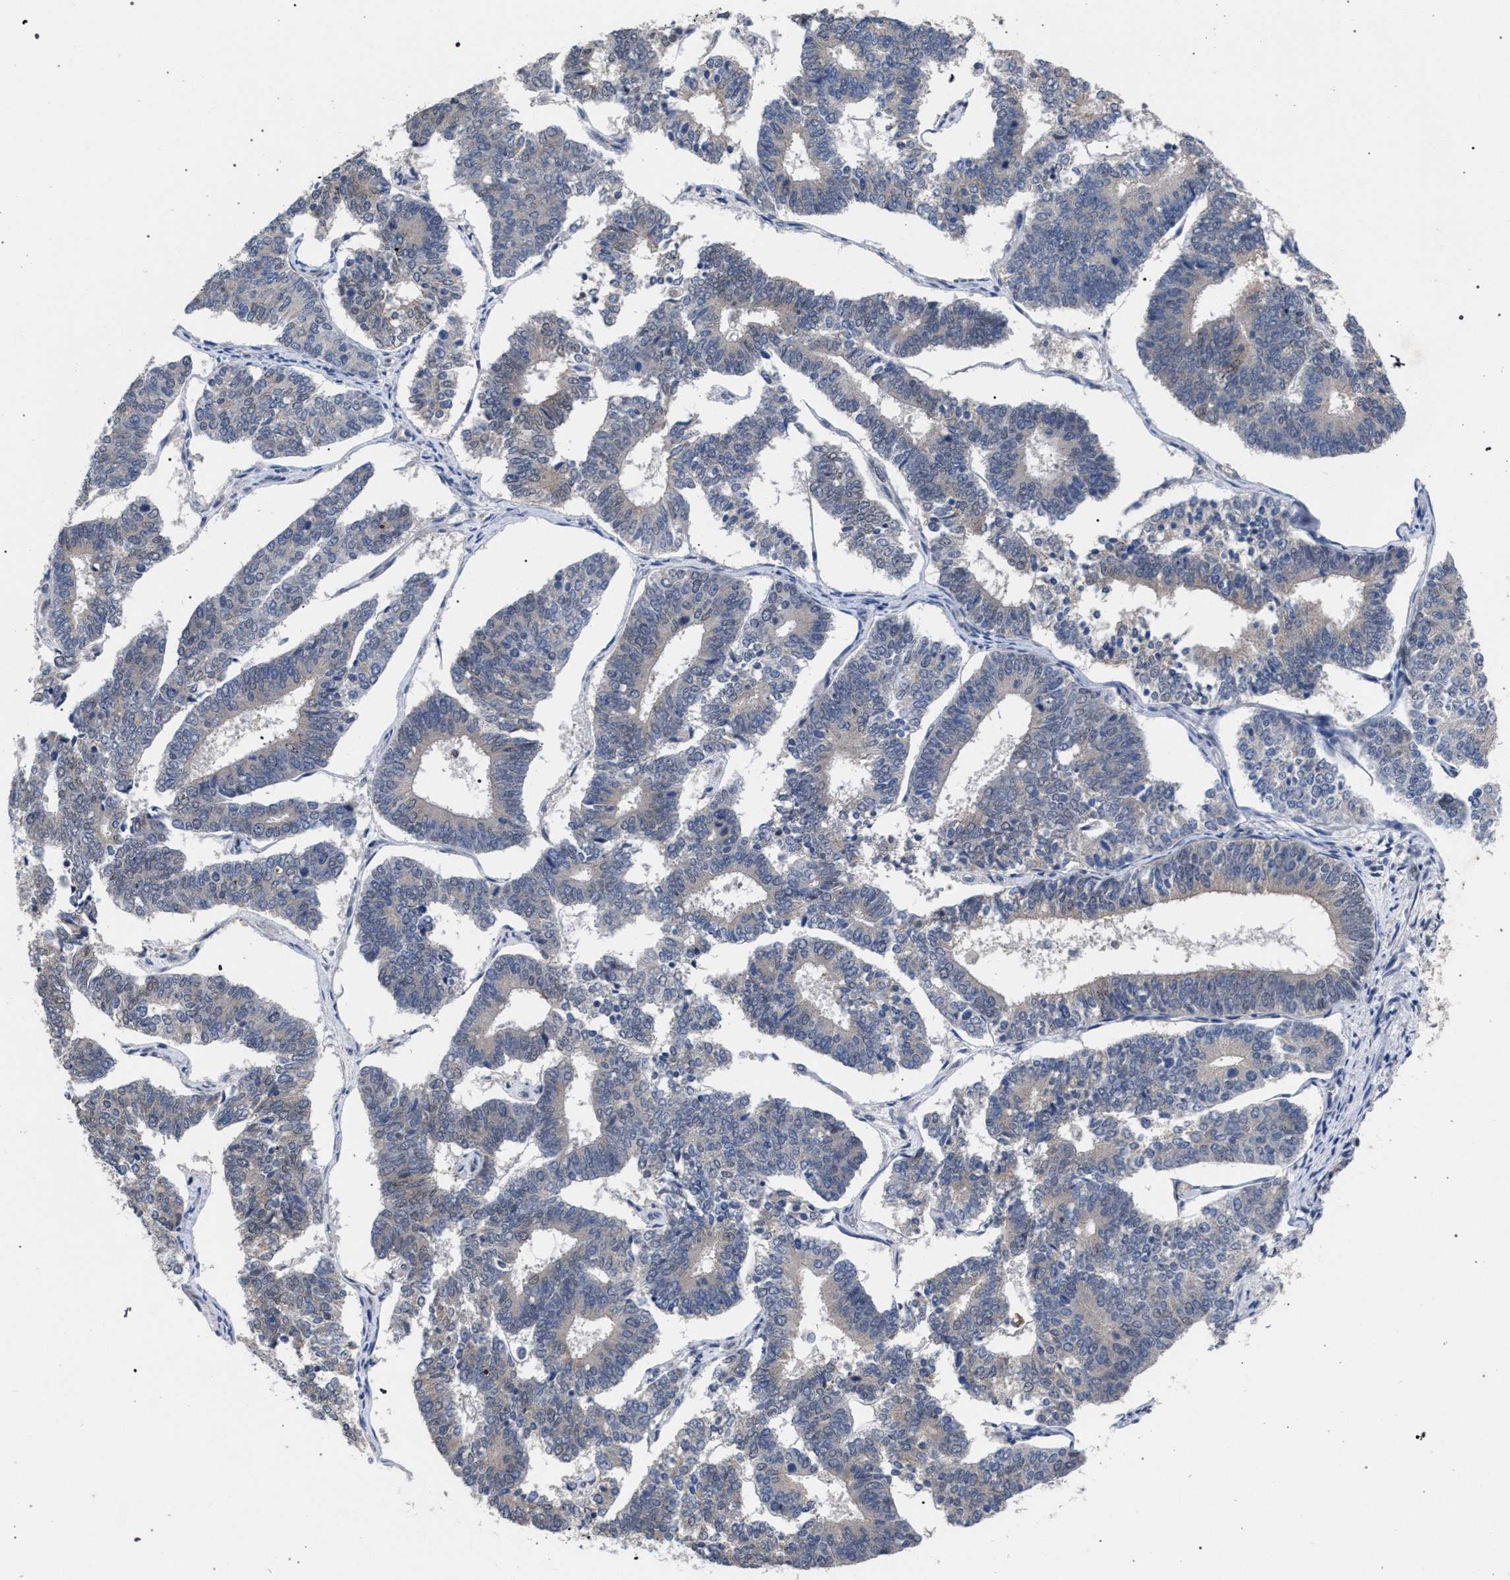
{"staining": {"intensity": "negative", "quantity": "none", "location": "none"}, "tissue": "endometrial cancer", "cell_type": "Tumor cells", "image_type": "cancer", "snomed": [{"axis": "morphology", "description": "Adenocarcinoma, NOS"}, {"axis": "topography", "description": "Endometrium"}], "caption": "Immunohistochemistry (IHC) histopathology image of endometrial cancer (adenocarcinoma) stained for a protein (brown), which reveals no expression in tumor cells.", "gene": "GOLGA2", "patient": {"sex": "female", "age": 70}}